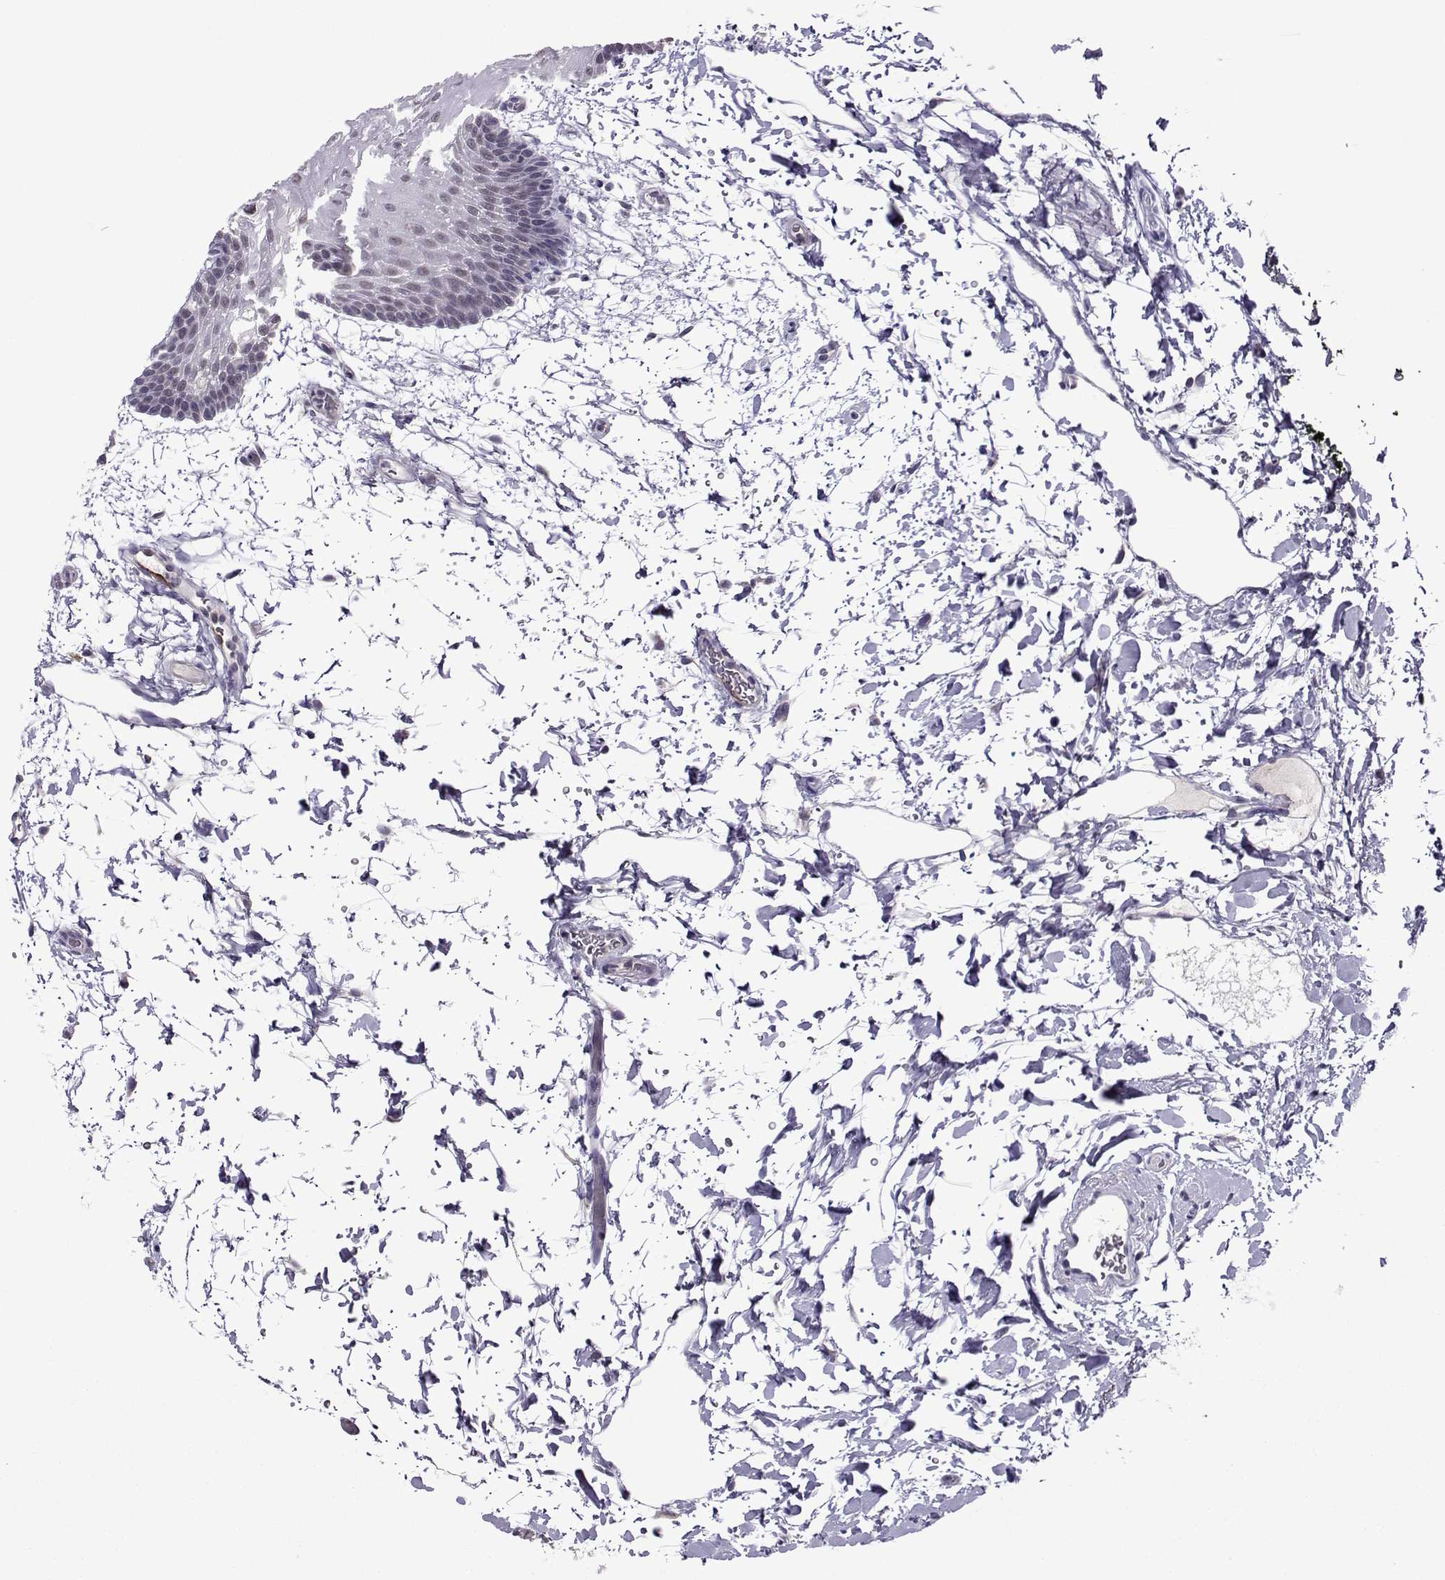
{"staining": {"intensity": "negative", "quantity": "none", "location": "none"}, "tissue": "oral mucosa", "cell_type": "Squamous epithelial cells", "image_type": "normal", "snomed": [{"axis": "morphology", "description": "Normal tissue, NOS"}, {"axis": "topography", "description": "Oral tissue"}, {"axis": "topography", "description": "Head-Neck"}], "caption": "DAB immunohistochemical staining of unremarkable oral mucosa displays no significant positivity in squamous epithelial cells. Nuclei are stained in blue.", "gene": "DDX20", "patient": {"sex": "male", "age": 65}}